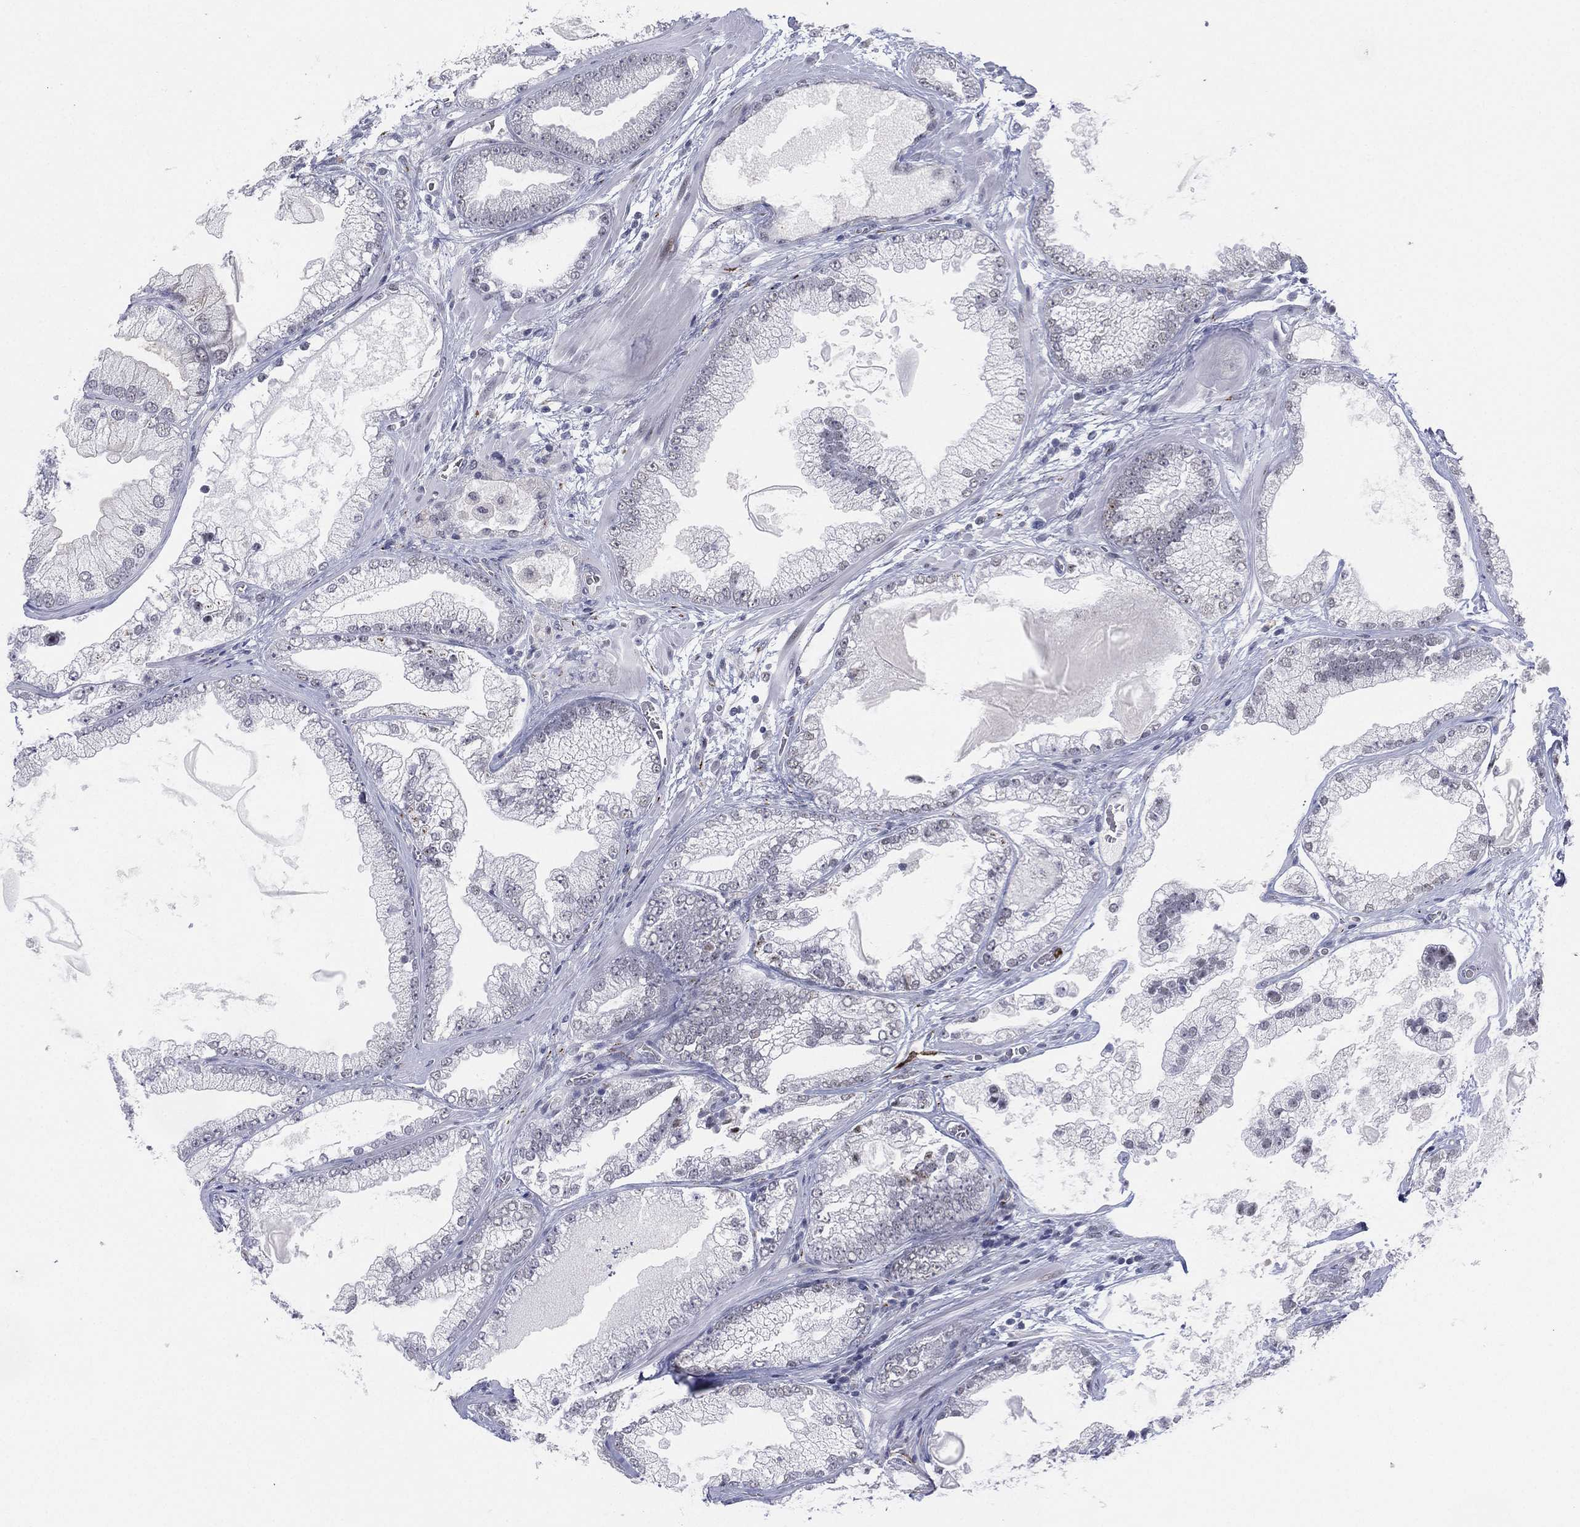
{"staining": {"intensity": "negative", "quantity": "none", "location": "none"}, "tissue": "prostate cancer", "cell_type": "Tumor cells", "image_type": "cancer", "snomed": [{"axis": "morphology", "description": "Adenocarcinoma, Low grade"}, {"axis": "topography", "description": "Prostate"}], "caption": "Immunohistochemistry (IHC) histopathology image of neoplastic tissue: human low-grade adenocarcinoma (prostate) stained with DAB exhibits no significant protein staining in tumor cells.", "gene": "CD177", "patient": {"sex": "male", "age": 57}}